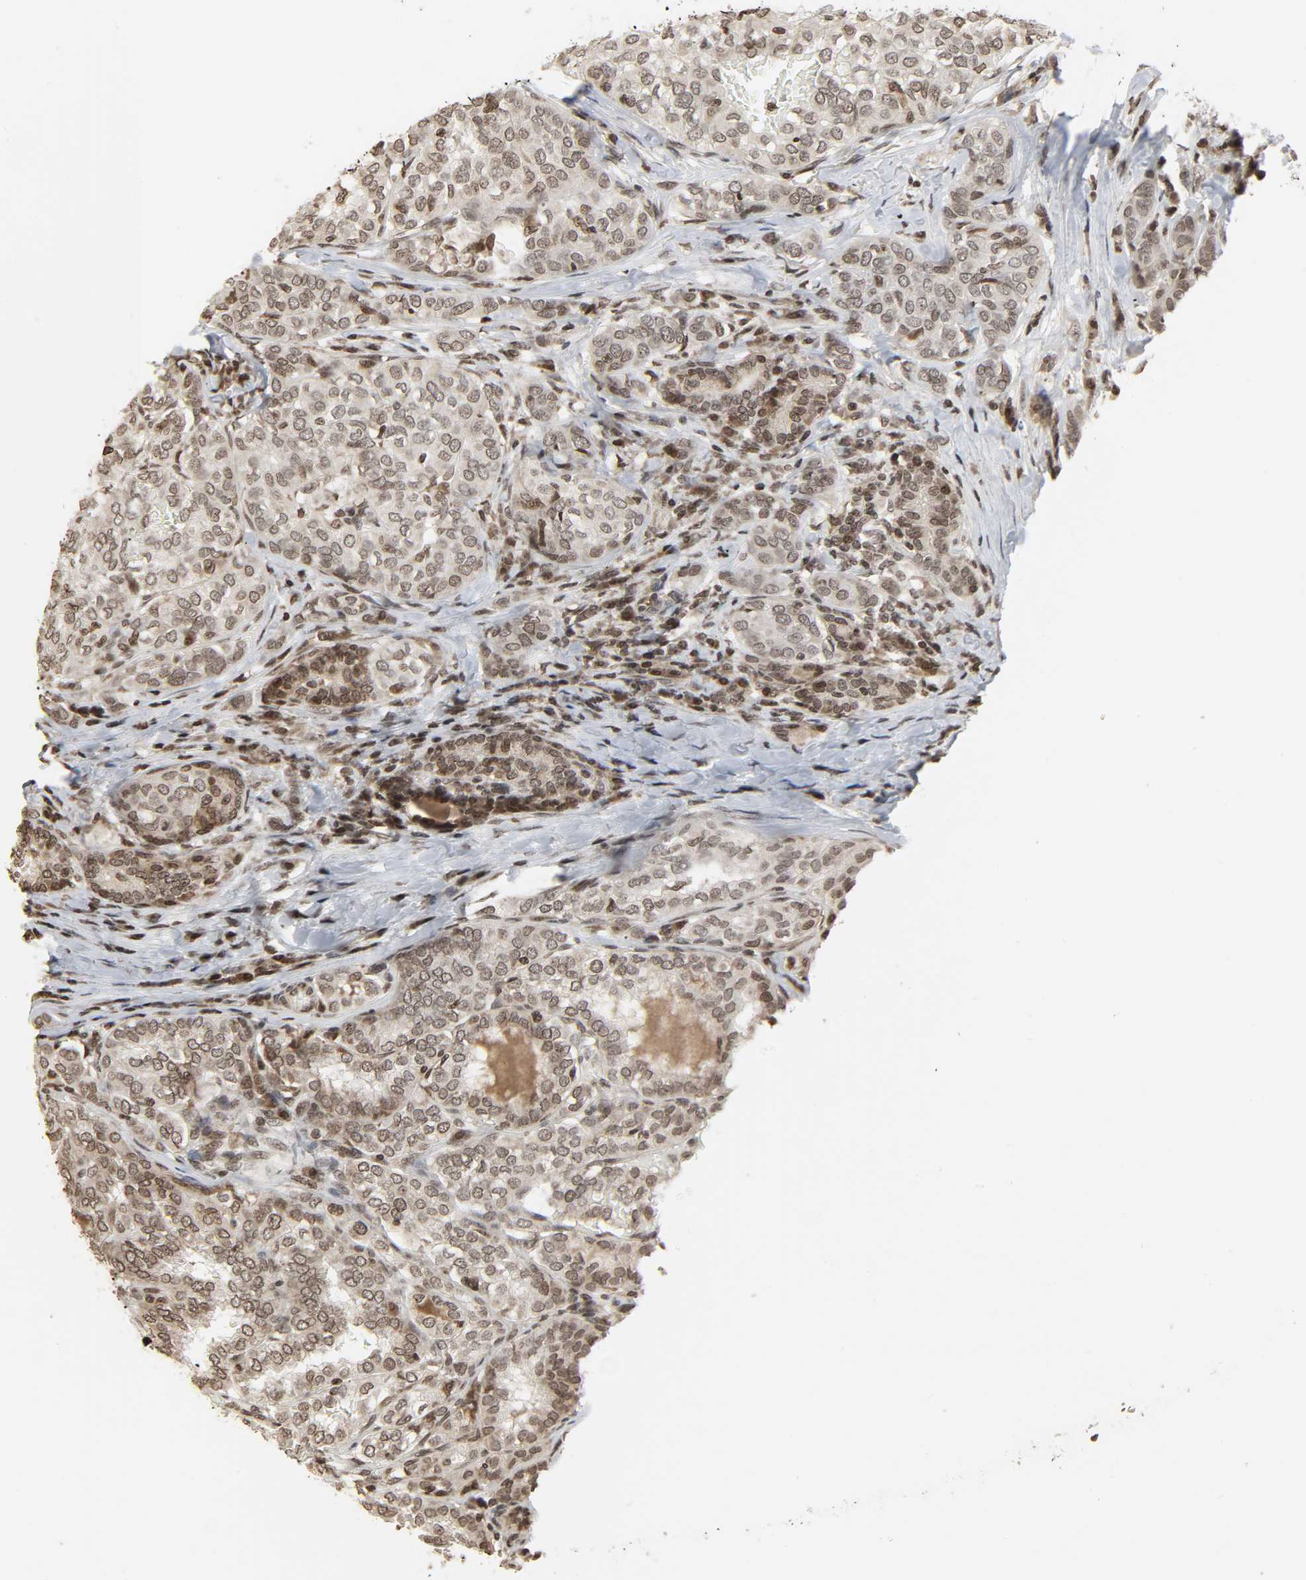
{"staining": {"intensity": "moderate", "quantity": "25%-75%", "location": "nuclear"}, "tissue": "thyroid cancer", "cell_type": "Tumor cells", "image_type": "cancer", "snomed": [{"axis": "morphology", "description": "Papillary adenocarcinoma, NOS"}, {"axis": "topography", "description": "Thyroid gland"}], "caption": "Immunohistochemistry (IHC) photomicrograph of thyroid cancer stained for a protein (brown), which reveals medium levels of moderate nuclear positivity in about 25%-75% of tumor cells.", "gene": "XRCC1", "patient": {"sex": "female", "age": 30}}